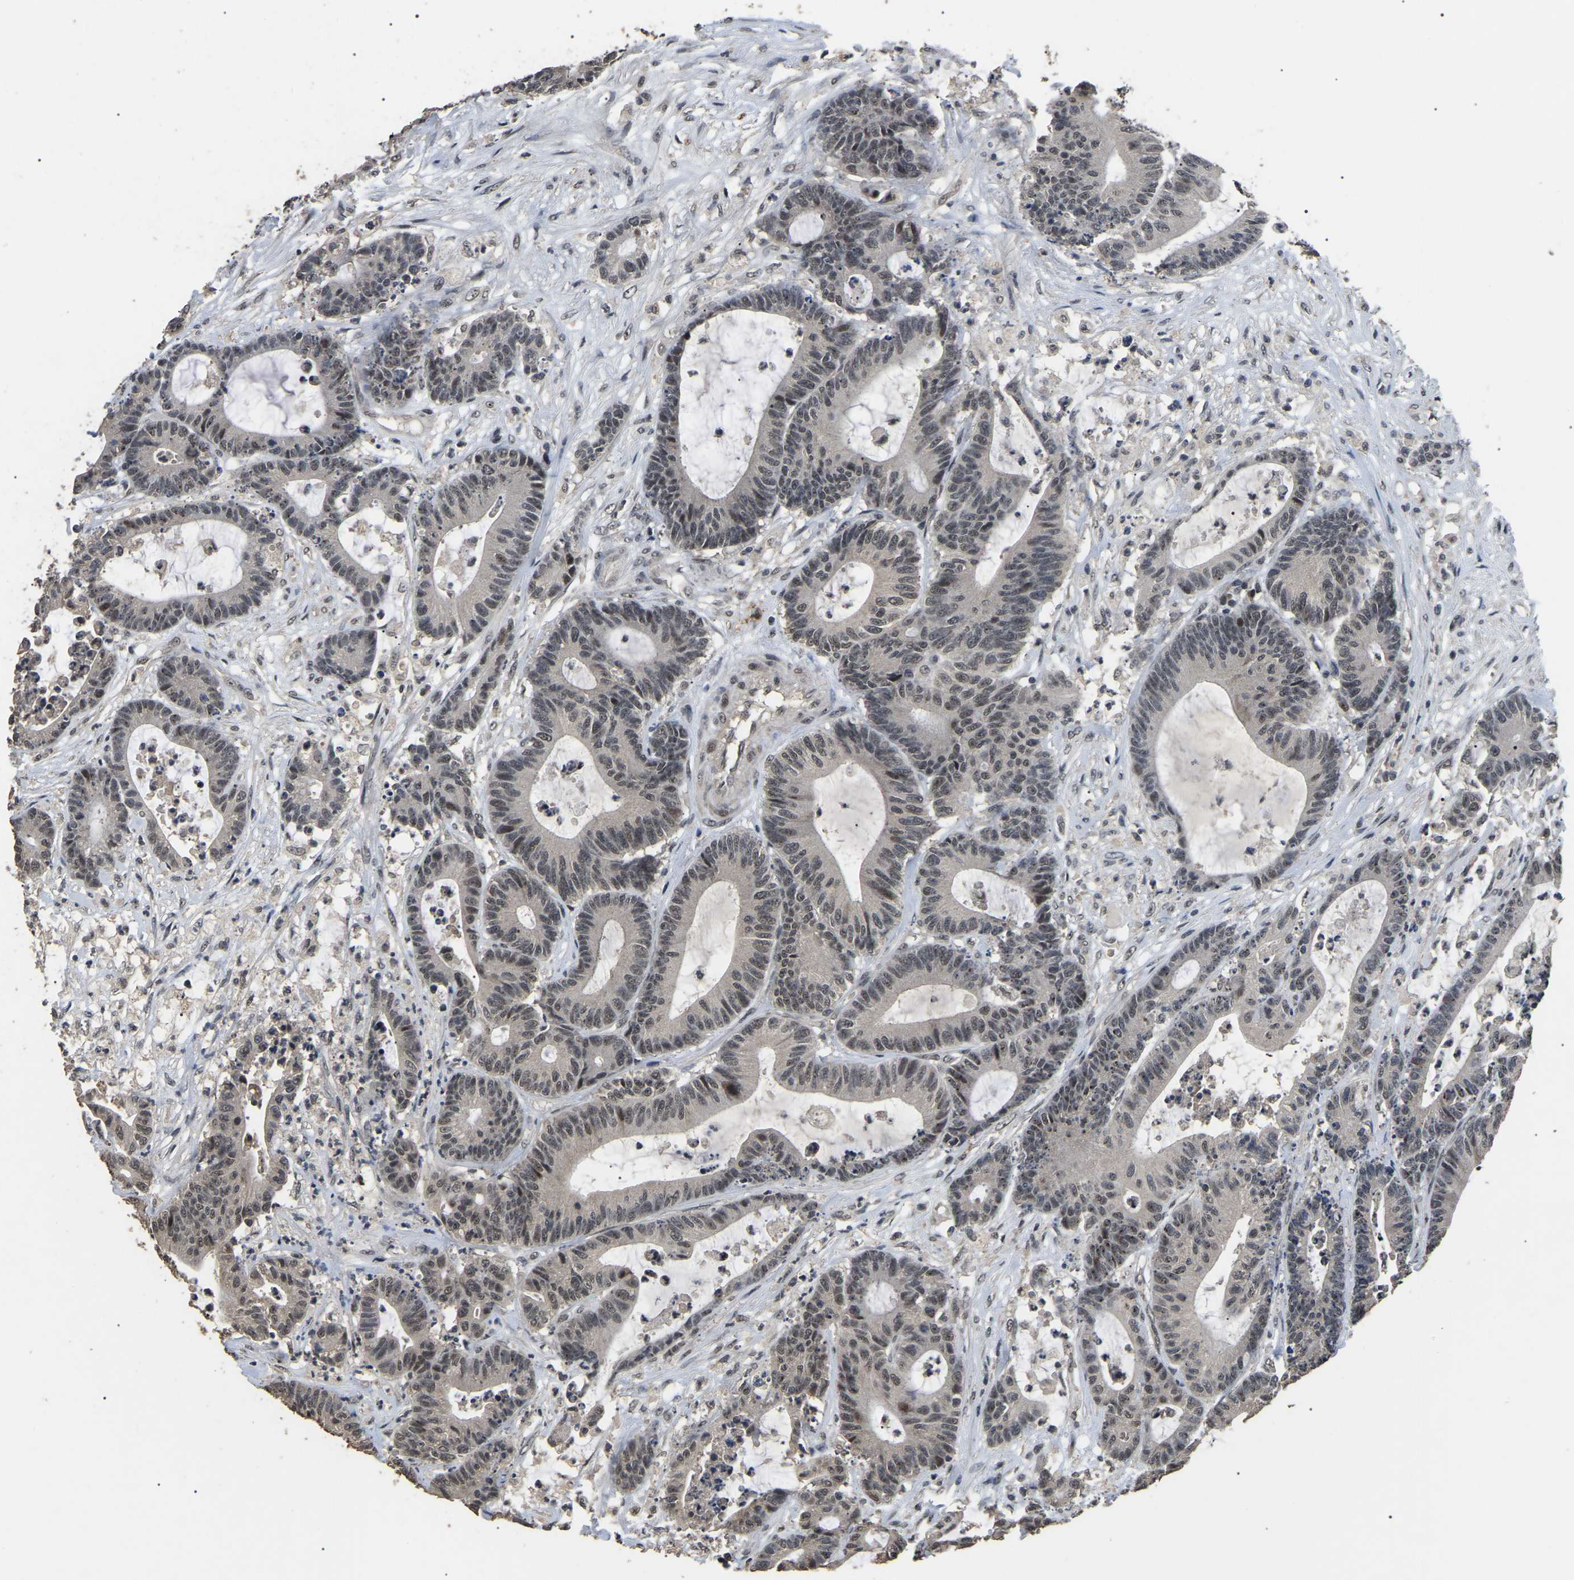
{"staining": {"intensity": "weak", "quantity": ">75%", "location": "nuclear"}, "tissue": "colorectal cancer", "cell_type": "Tumor cells", "image_type": "cancer", "snomed": [{"axis": "morphology", "description": "Adenocarcinoma, NOS"}, {"axis": "topography", "description": "Colon"}], "caption": "Immunohistochemistry staining of adenocarcinoma (colorectal), which demonstrates low levels of weak nuclear expression in about >75% of tumor cells indicating weak nuclear protein expression. The staining was performed using DAB (3,3'-diaminobenzidine) (brown) for protein detection and nuclei were counterstained in hematoxylin (blue).", "gene": "PPM1E", "patient": {"sex": "female", "age": 84}}